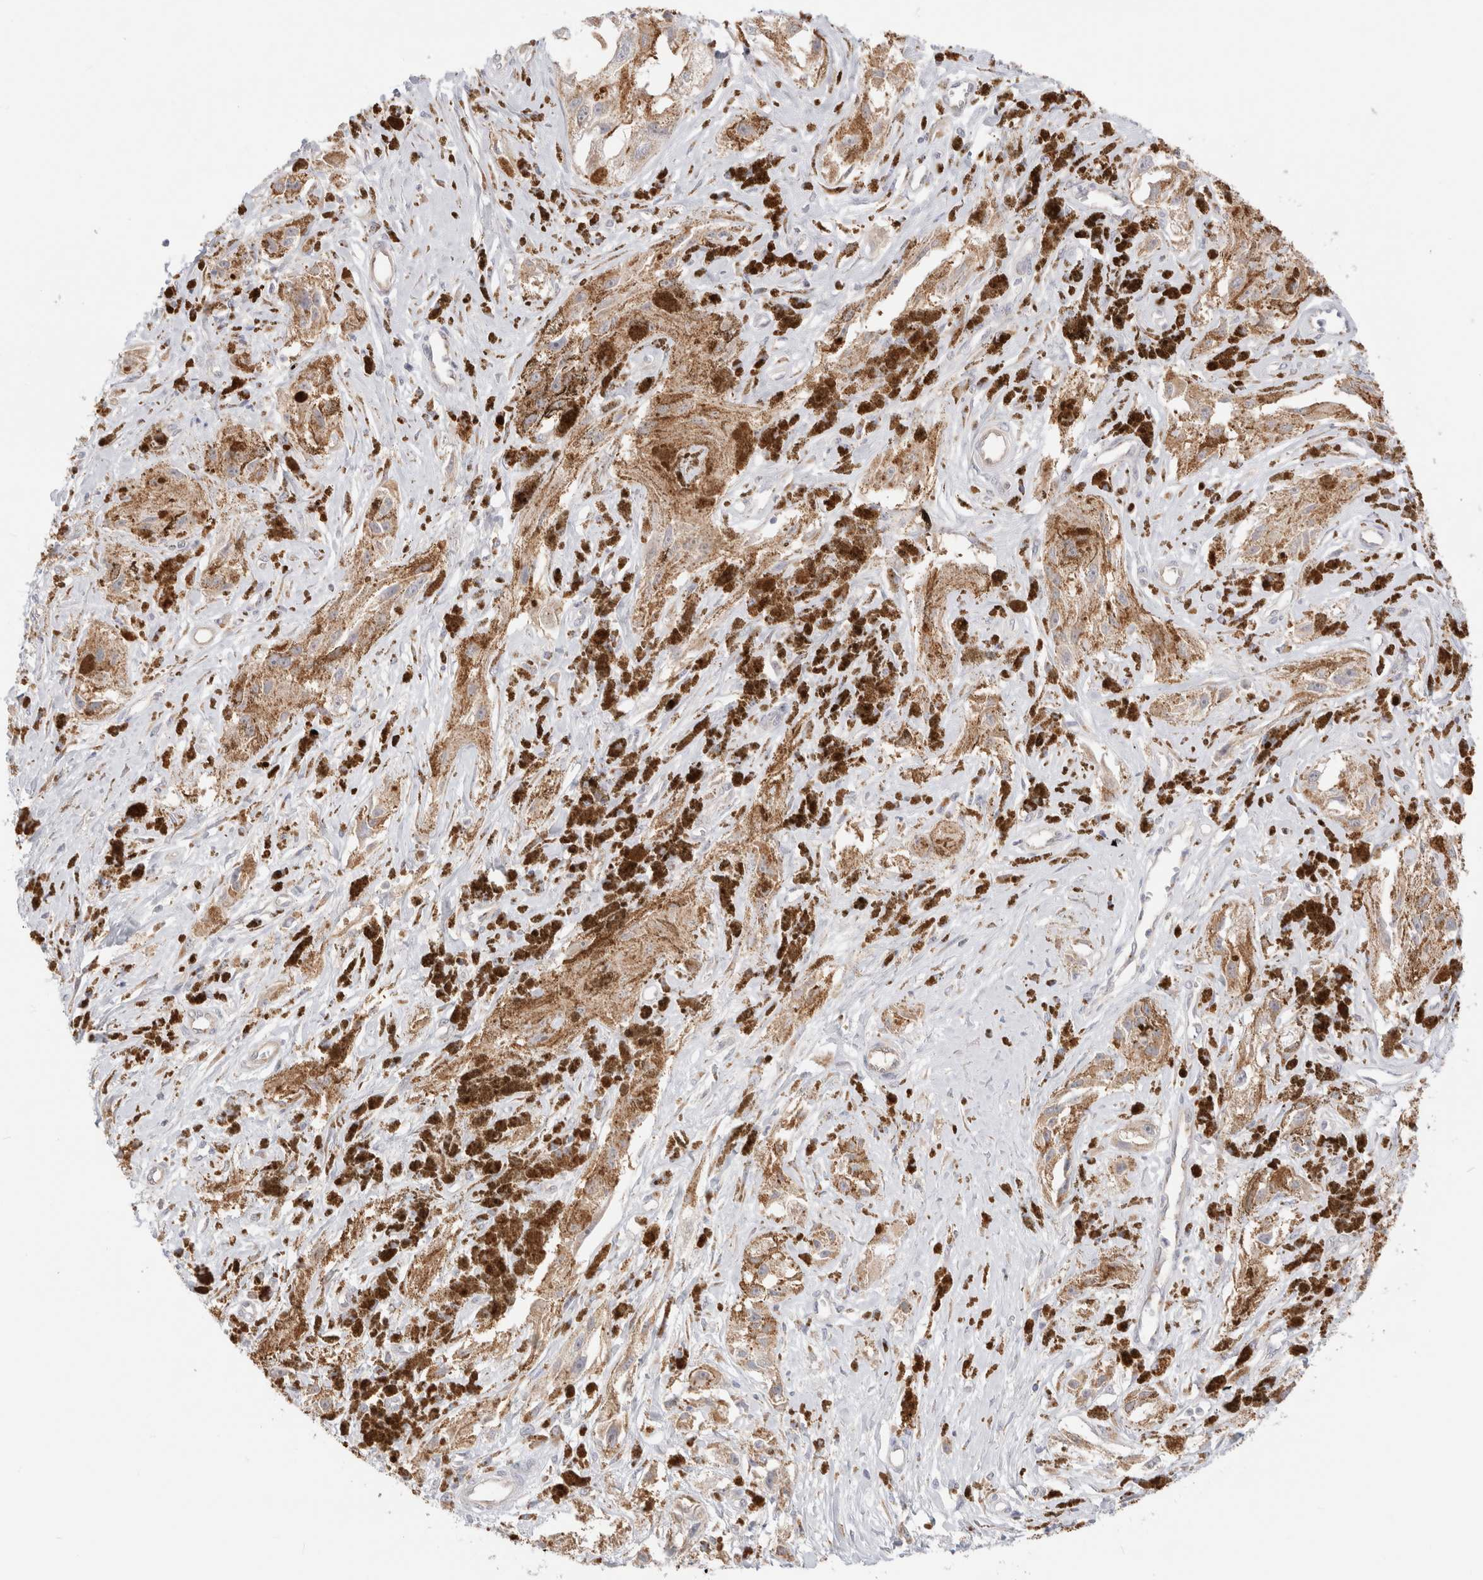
{"staining": {"intensity": "weak", "quantity": "<25%", "location": "cytoplasmic/membranous"}, "tissue": "melanoma", "cell_type": "Tumor cells", "image_type": "cancer", "snomed": [{"axis": "morphology", "description": "Malignant melanoma, NOS"}, {"axis": "topography", "description": "Skin"}], "caption": "Melanoma stained for a protein using immunohistochemistry reveals no positivity tumor cells.", "gene": "EFCAB13", "patient": {"sex": "male", "age": 88}}